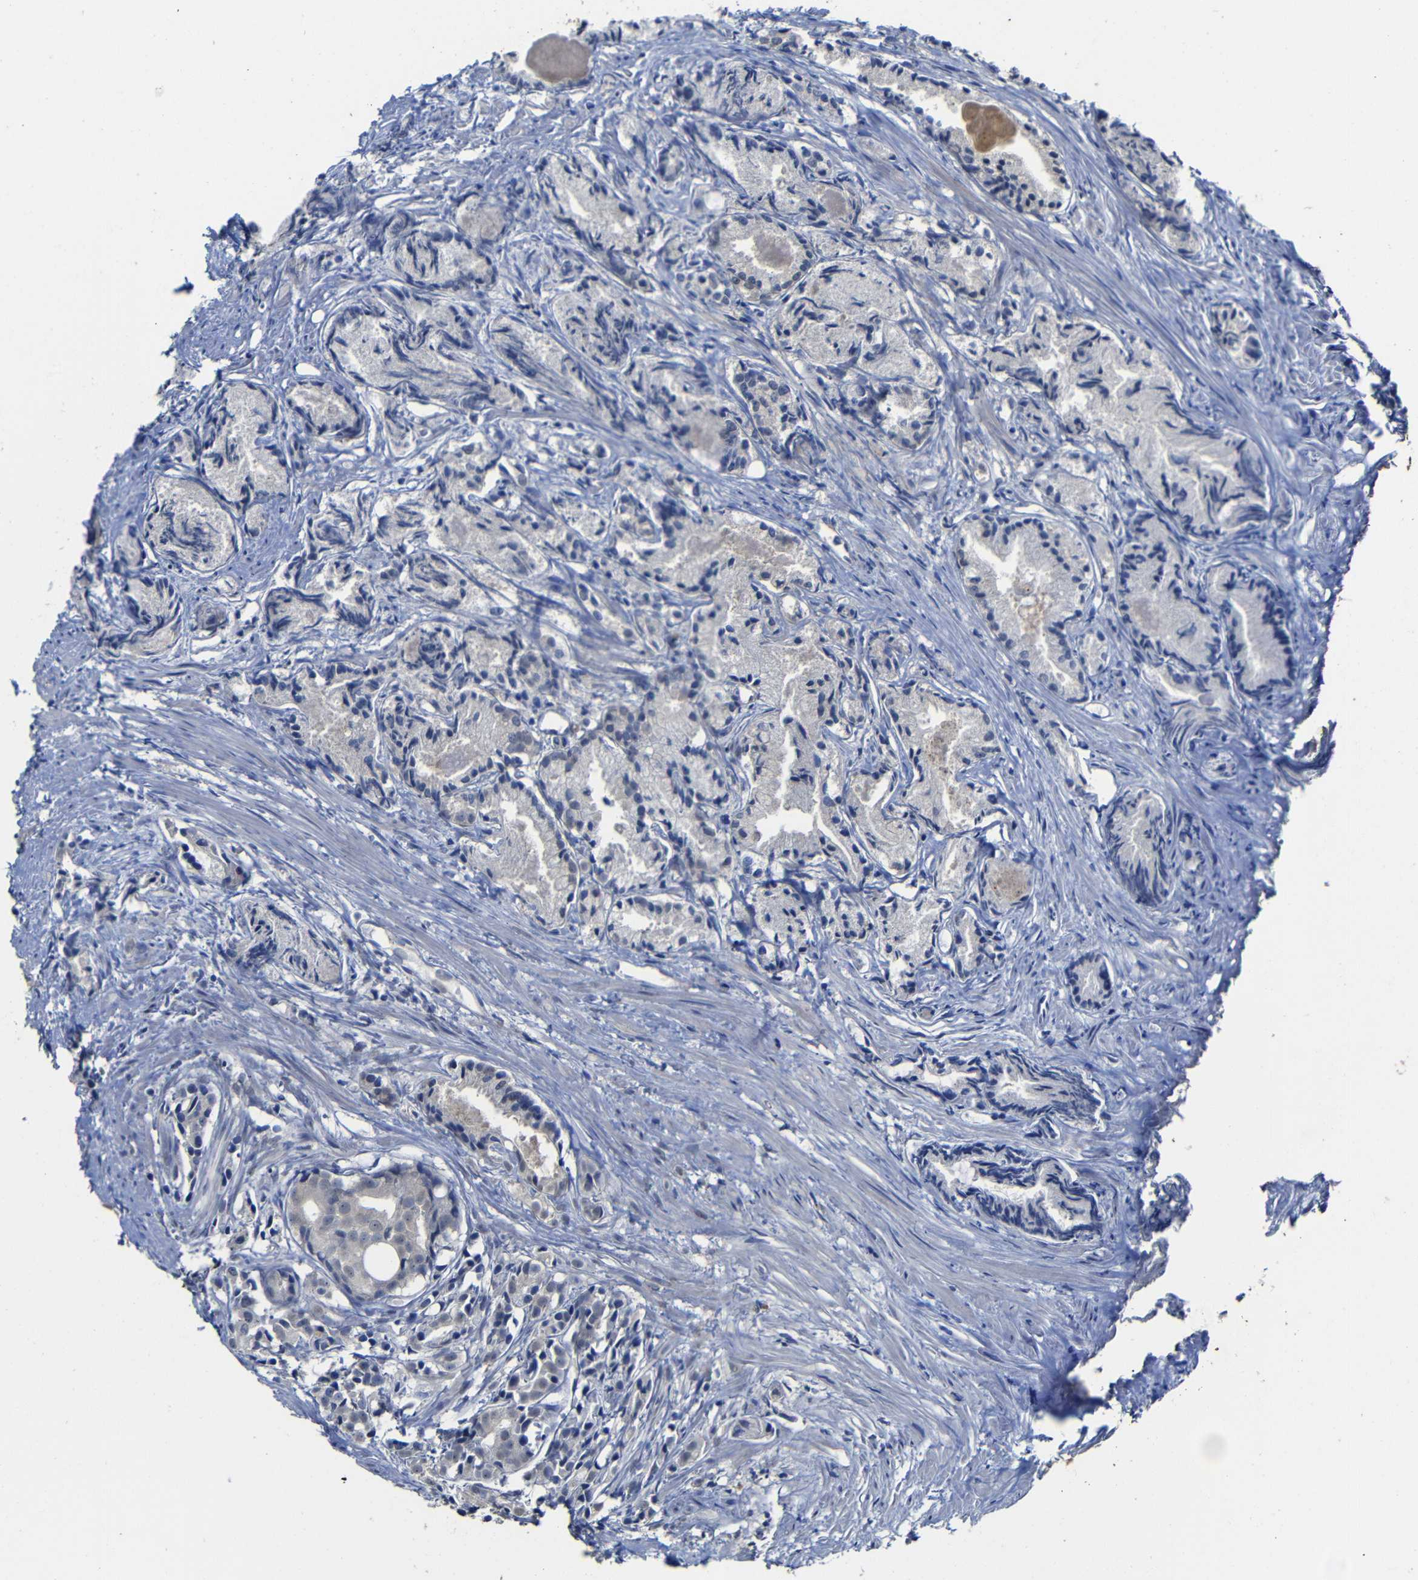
{"staining": {"intensity": "negative", "quantity": "none", "location": "none"}, "tissue": "prostate cancer", "cell_type": "Tumor cells", "image_type": "cancer", "snomed": [{"axis": "morphology", "description": "Adenocarcinoma, Low grade"}, {"axis": "topography", "description": "Prostate"}], "caption": "Immunohistochemical staining of prostate cancer displays no significant staining in tumor cells.", "gene": "ATG12", "patient": {"sex": "male", "age": 72}}